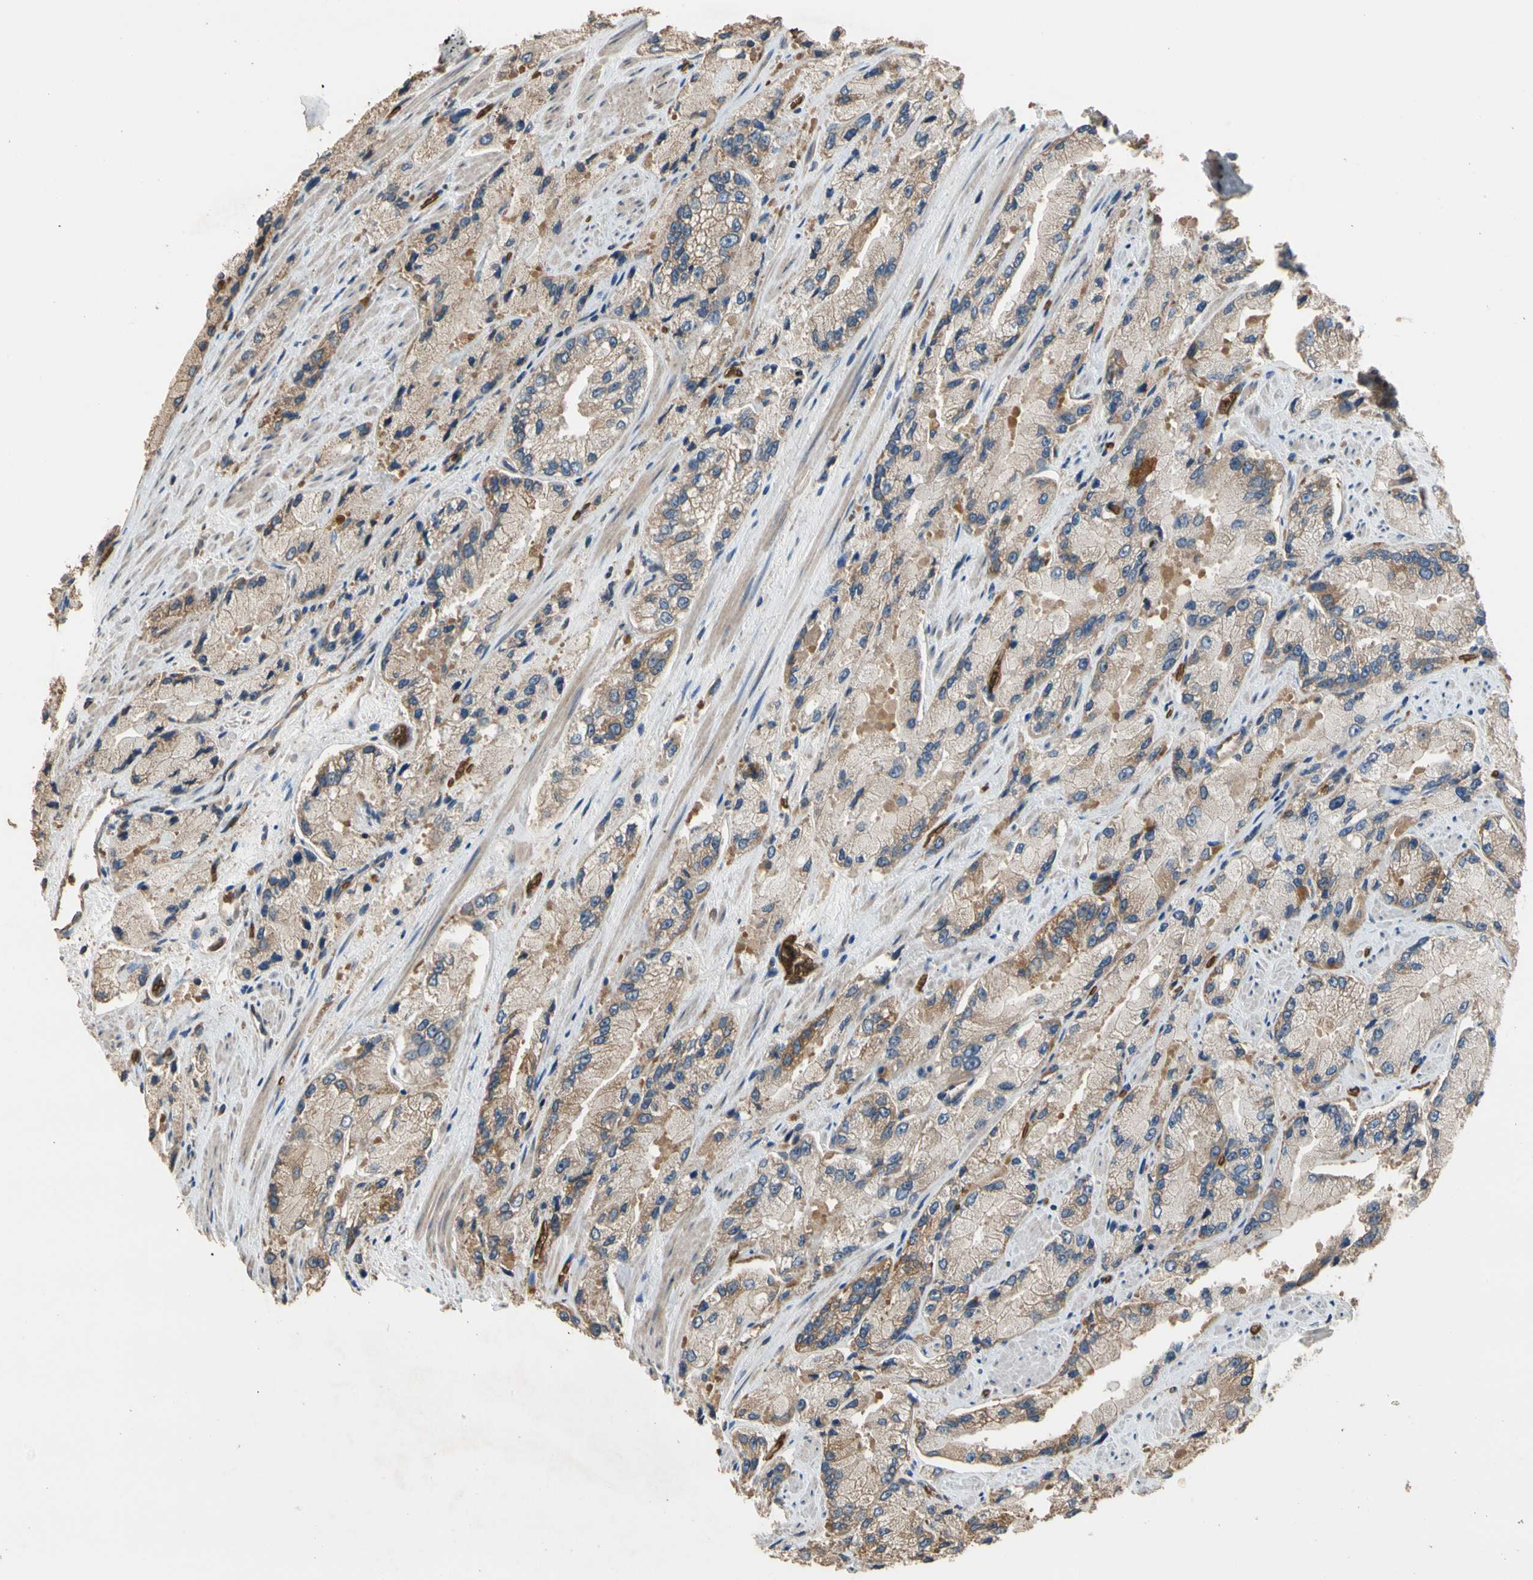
{"staining": {"intensity": "strong", "quantity": "<25%", "location": "cytoplasmic/membranous"}, "tissue": "prostate cancer", "cell_type": "Tumor cells", "image_type": "cancer", "snomed": [{"axis": "morphology", "description": "Adenocarcinoma, High grade"}, {"axis": "topography", "description": "Prostate"}], "caption": "Strong cytoplasmic/membranous positivity for a protein is identified in about <25% of tumor cells of prostate adenocarcinoma (high-grade) using immunohistochemistry.", "gene": "RIOK2", "patient": {"sex": "male", "age": 58}}